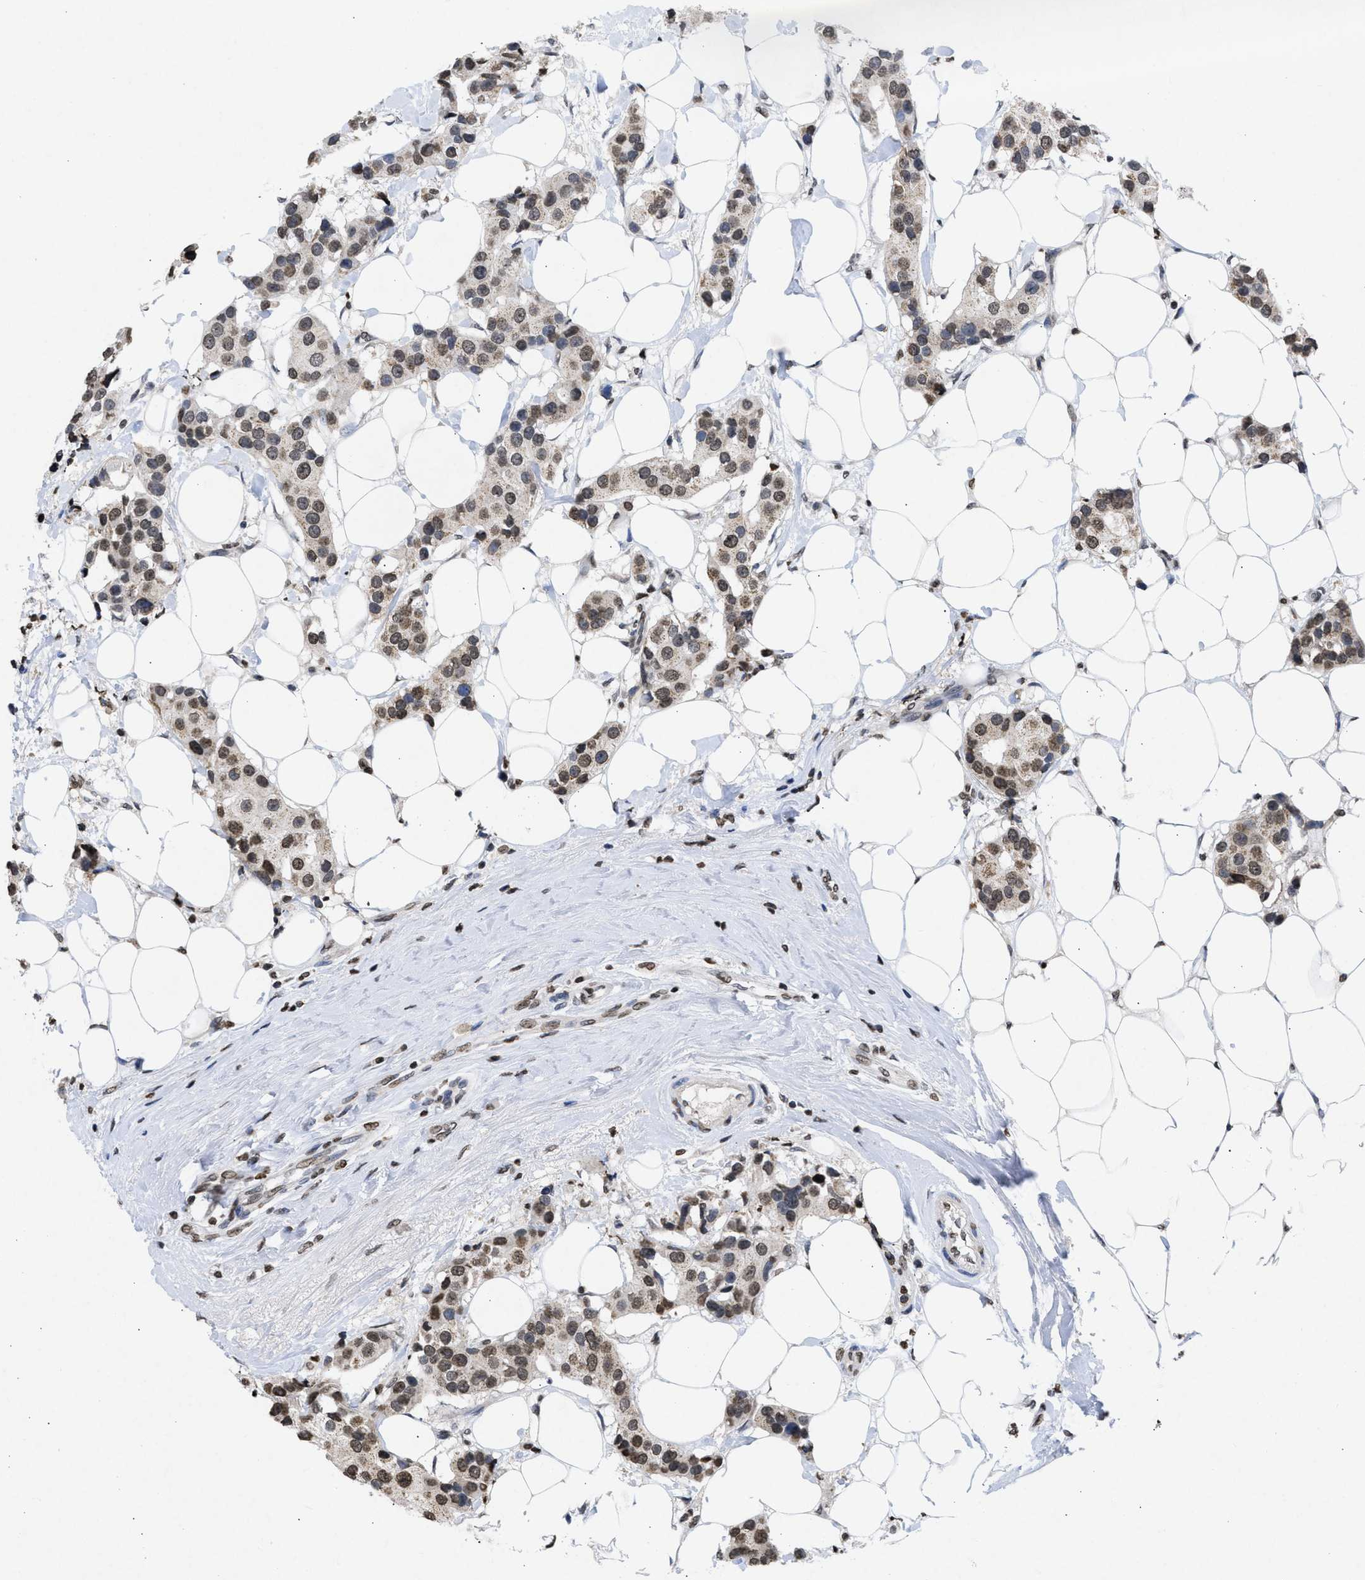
{"staining": {"intensity": "moderate", "quantity": ">75%", "location": "nuclear"}, "tissue": "breast cancer", "cell_type": "Tumor cells", "image_type": "cancer", "snomed": [{"axis": "morphology", "description": "Normal tissue, NOS"}, {"axis": "morphology", "description": "Duct carcinoma"}, {"axis": "topography", "description": "Breast"}], "caption": "Brown immunohistochemical staining in infiltrating ductal carcinoma (breast) displays moderate nuclear staining in about >75% of tumor cells.", "gene": "NUP35", "patient": {"sex": "female", "age": 39}}